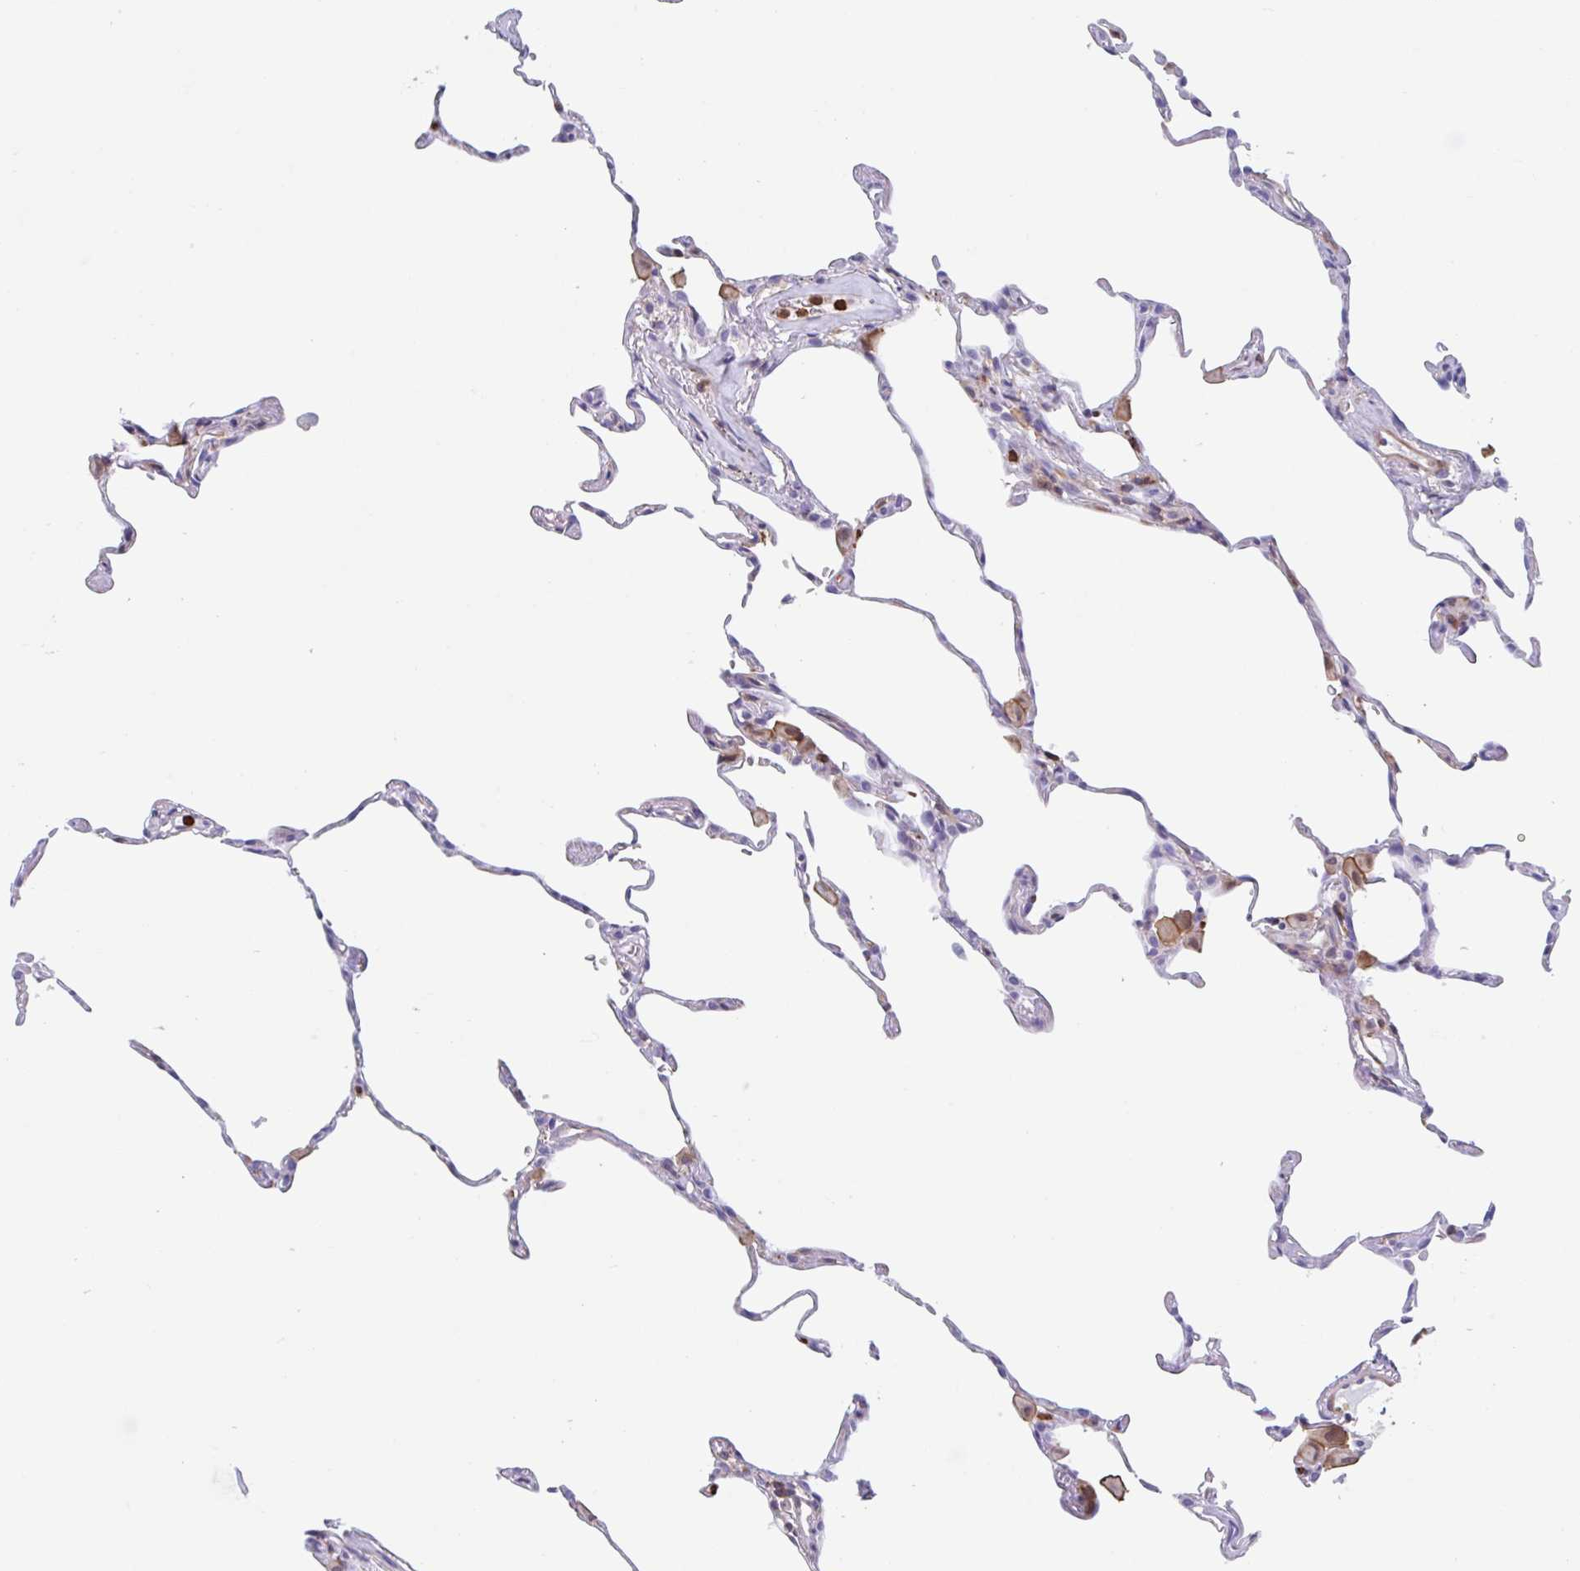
{"staining": {"intensity": "negative", "quantity": "none", "location": "none"}, "tissue": "lung", "cell_type": "Alveolar cells", "image_type": "normal", "snomed": [{"axis": "morphology", "description": "Normal tissue, NOS"}, {"axis": "topography", "description": "Lung"}], "caption": "An image of lung stained for a protein exhibits no brown staining in alveolar cells.", "gene": "EFHD1", "patient": {"sex": "female", "age": 57}}